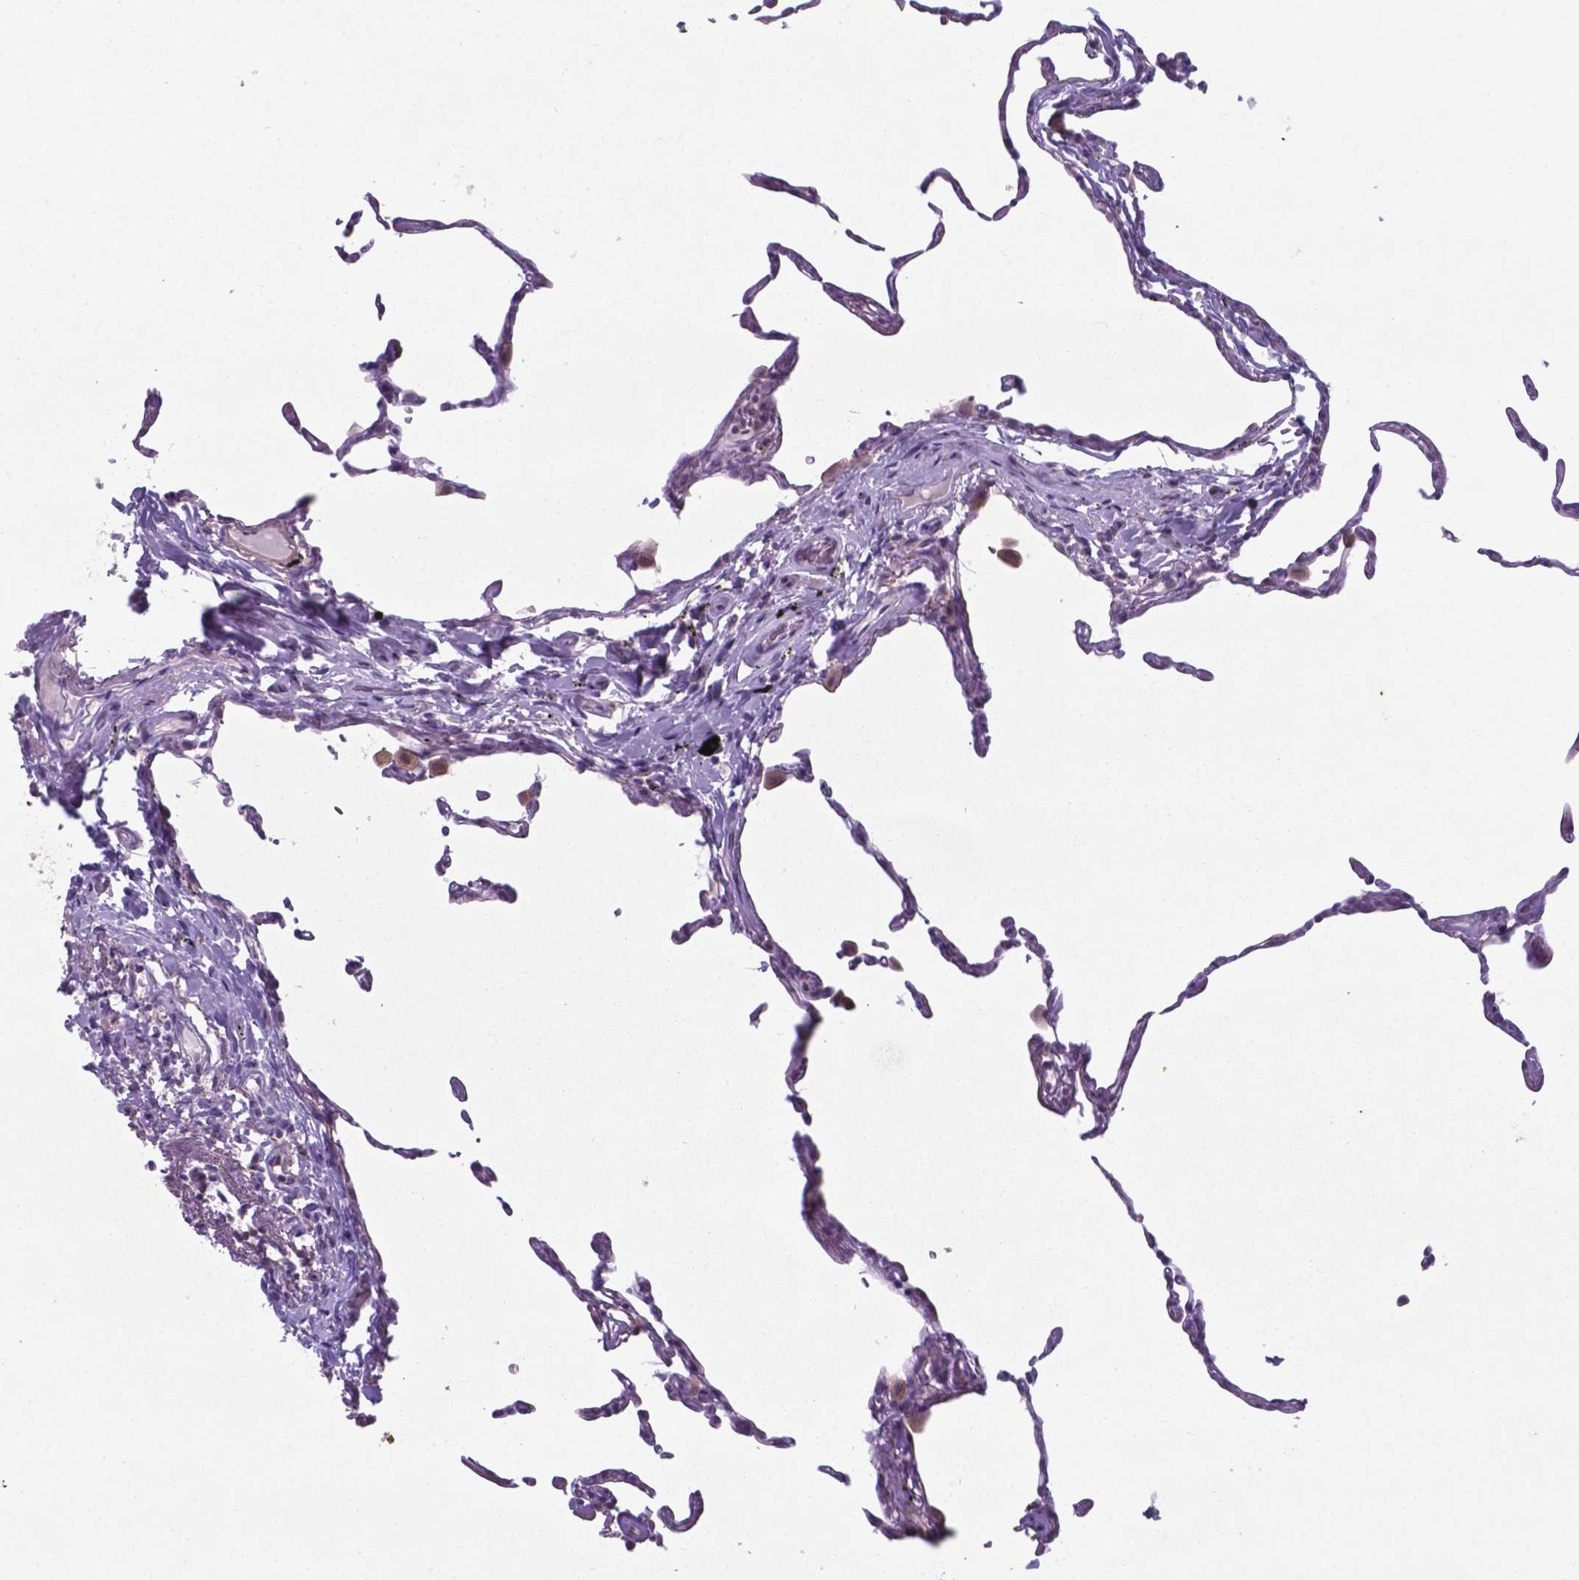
{"staining": {"intensity": "negative", "quantity": "none", "location": "none"}, "tissue": "lung", "cell_type": "Alveolar cells", "image_type": "normal", "snomed": [{"axis": "morphology", "description": "Normal tissue, NOS"}, {"axis": "topography", "description": "Lung"}], "caption": "The image exhibits no significant positivity in alveolar cells of lung.", "gene": "AP5B1", "patient": {"sex": "female", "age": 57}}